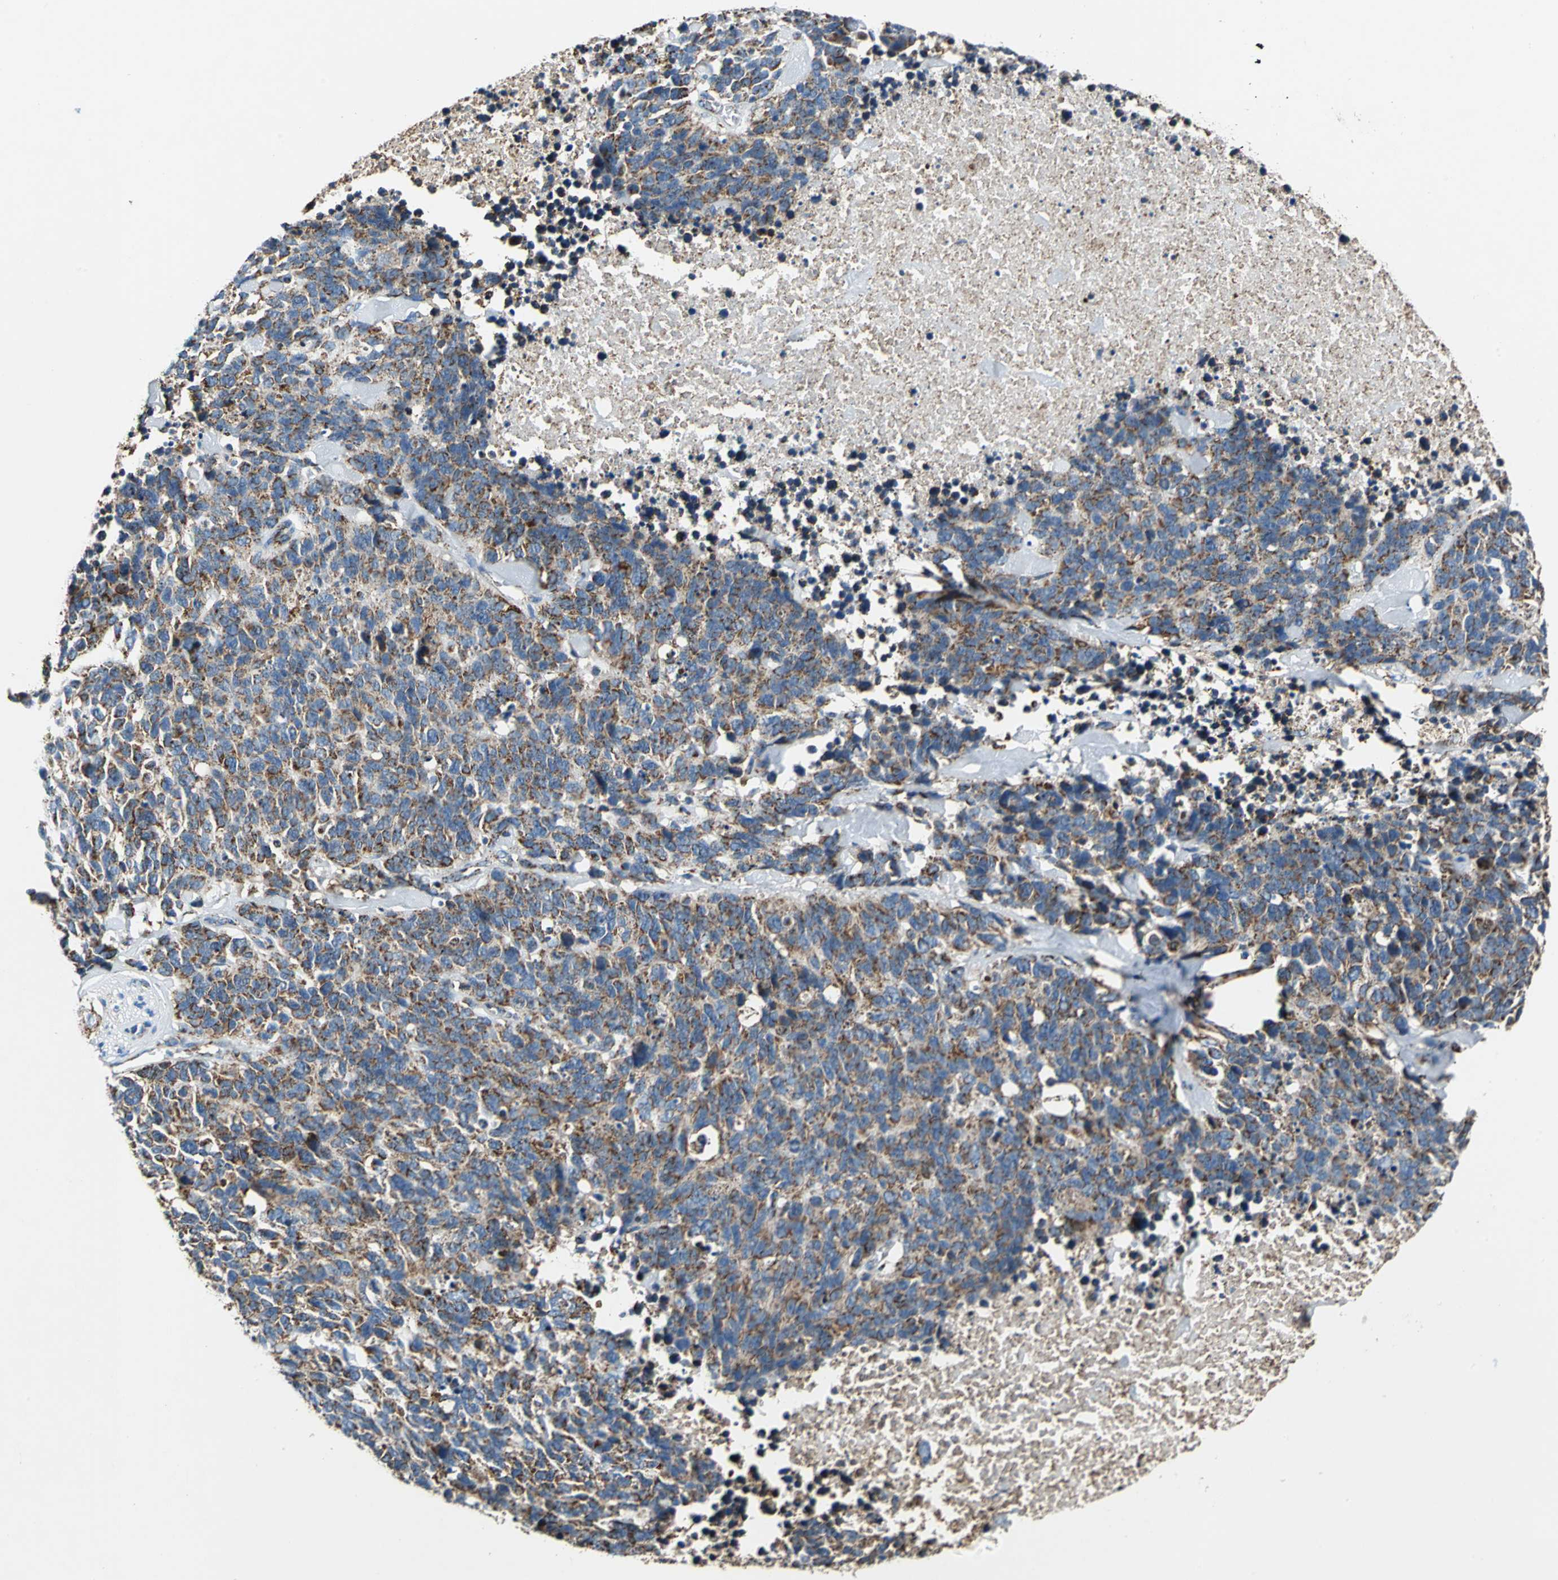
{"staining": {"intensity": "moderate", "quantity": ">75%", "location": "cytoplasmic/membranous"}, "tissue": "lung cancer", "cell_type": "Tumor cells", "image_type": "cancer", "snomed": [{"axis": "morphology", "description": "Neoplasm, malignant, NOS"}, {"axis": "topography", "description": "Lung"}], "caption": "Lung cancer (malignant neoplasm) stained for a protein reveals moderate cytoplasmic/membranous positivity in tumor cells.", "gene": "ECH1", "patient": {"sex": "female", "age": 58}}